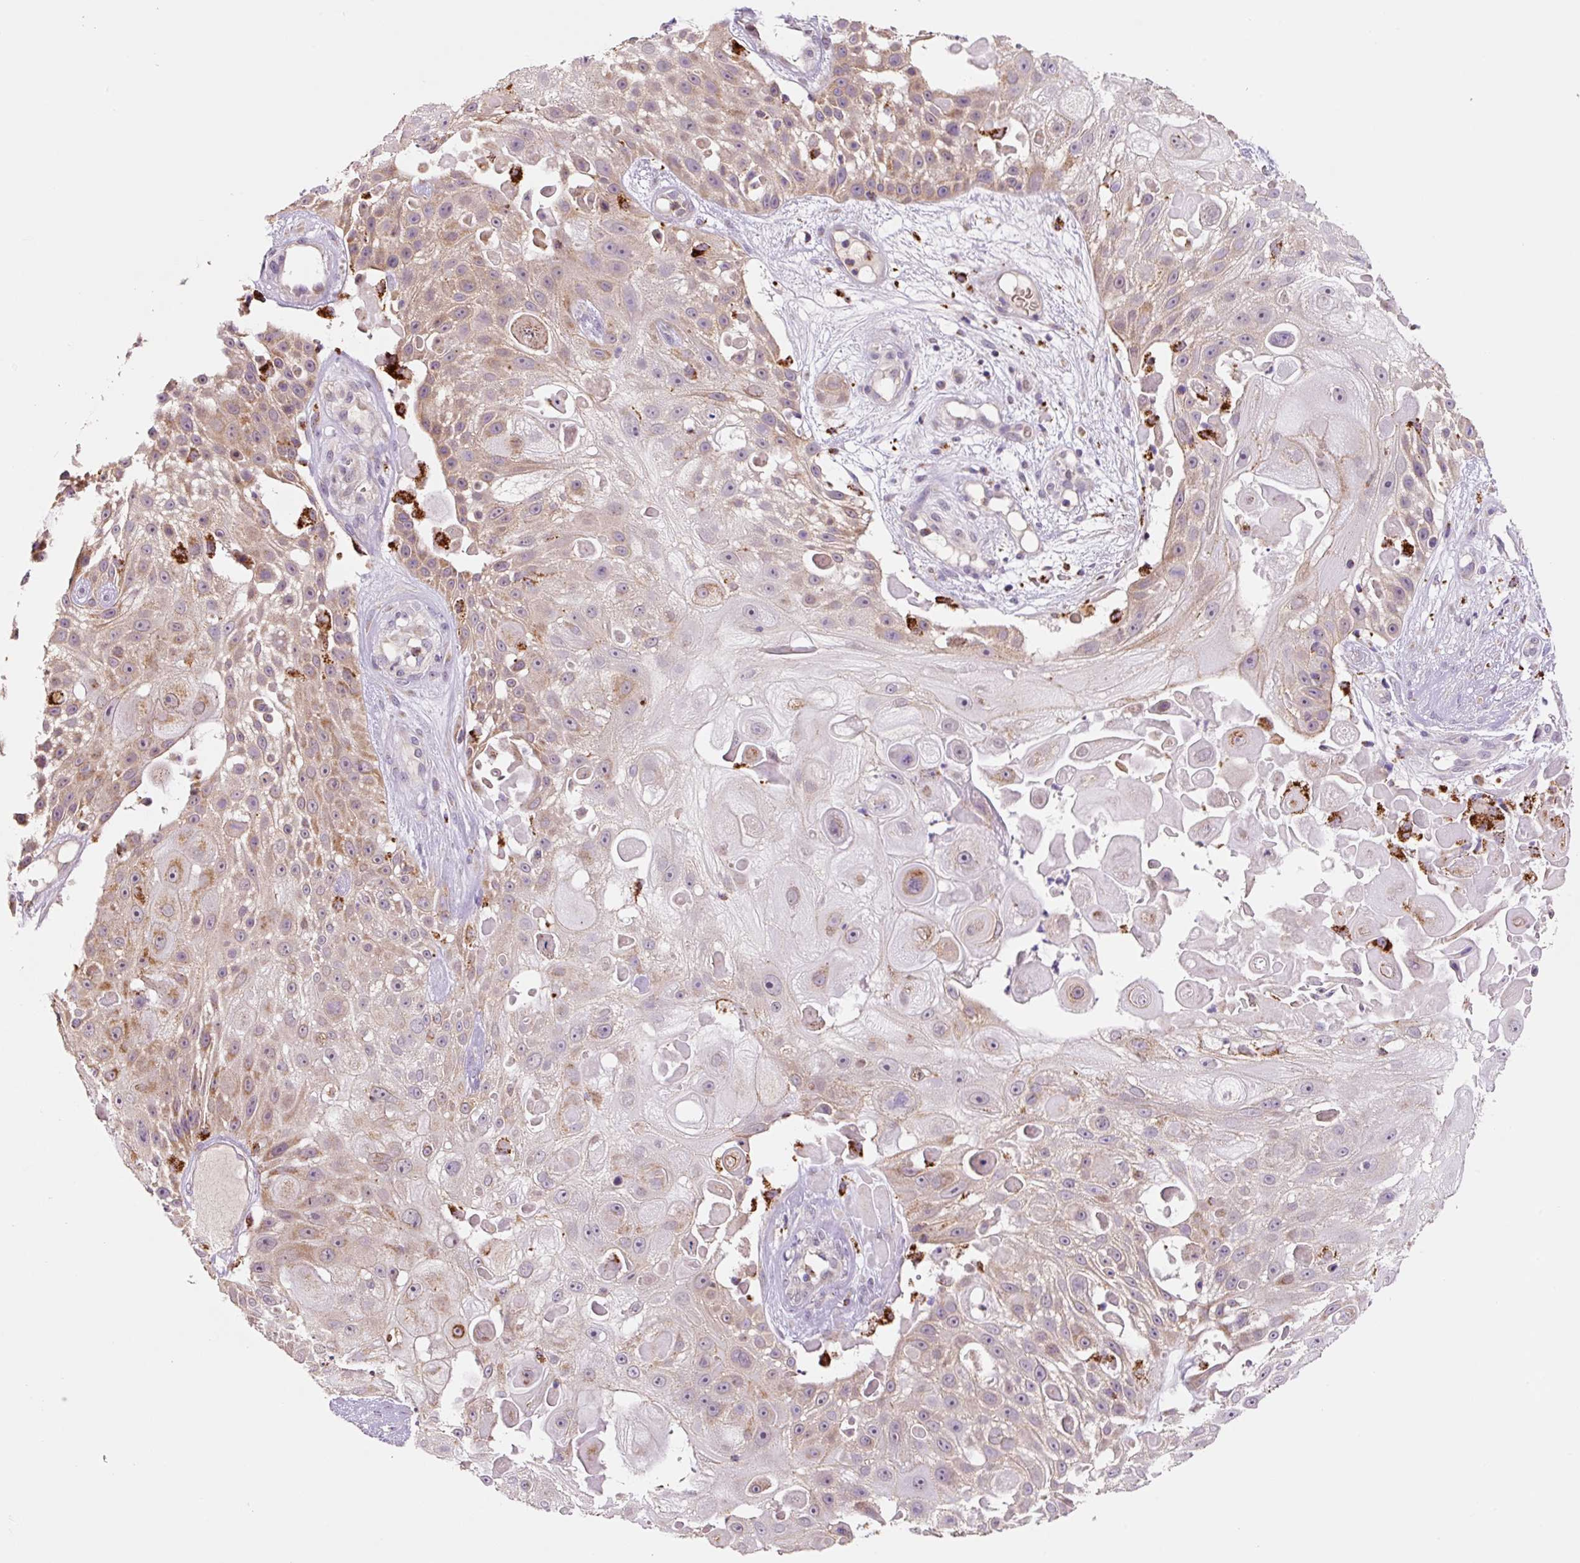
{"staining": {"intensity": "moderate", "quantity": "<25%", "location": "cytoplasmic/membranous"}, "tissue": "skin cancer", "cell_type": "Tumor cells", "image_type": "cancer", "snomed": [{"axis": "morphology", "description": "Squamous cell carcinoma, NOS"}, {"axis": "topography", "description": "Skin"}], "caption": "Squamous cell carcinoma (skin) stained for a protein (brown) reveals moderate cytoplasmic/membranous positive positivity in approximately <25% of tumor cells.", "gene": "PCK2", "patient": {"sex": "female", "age": 86}}